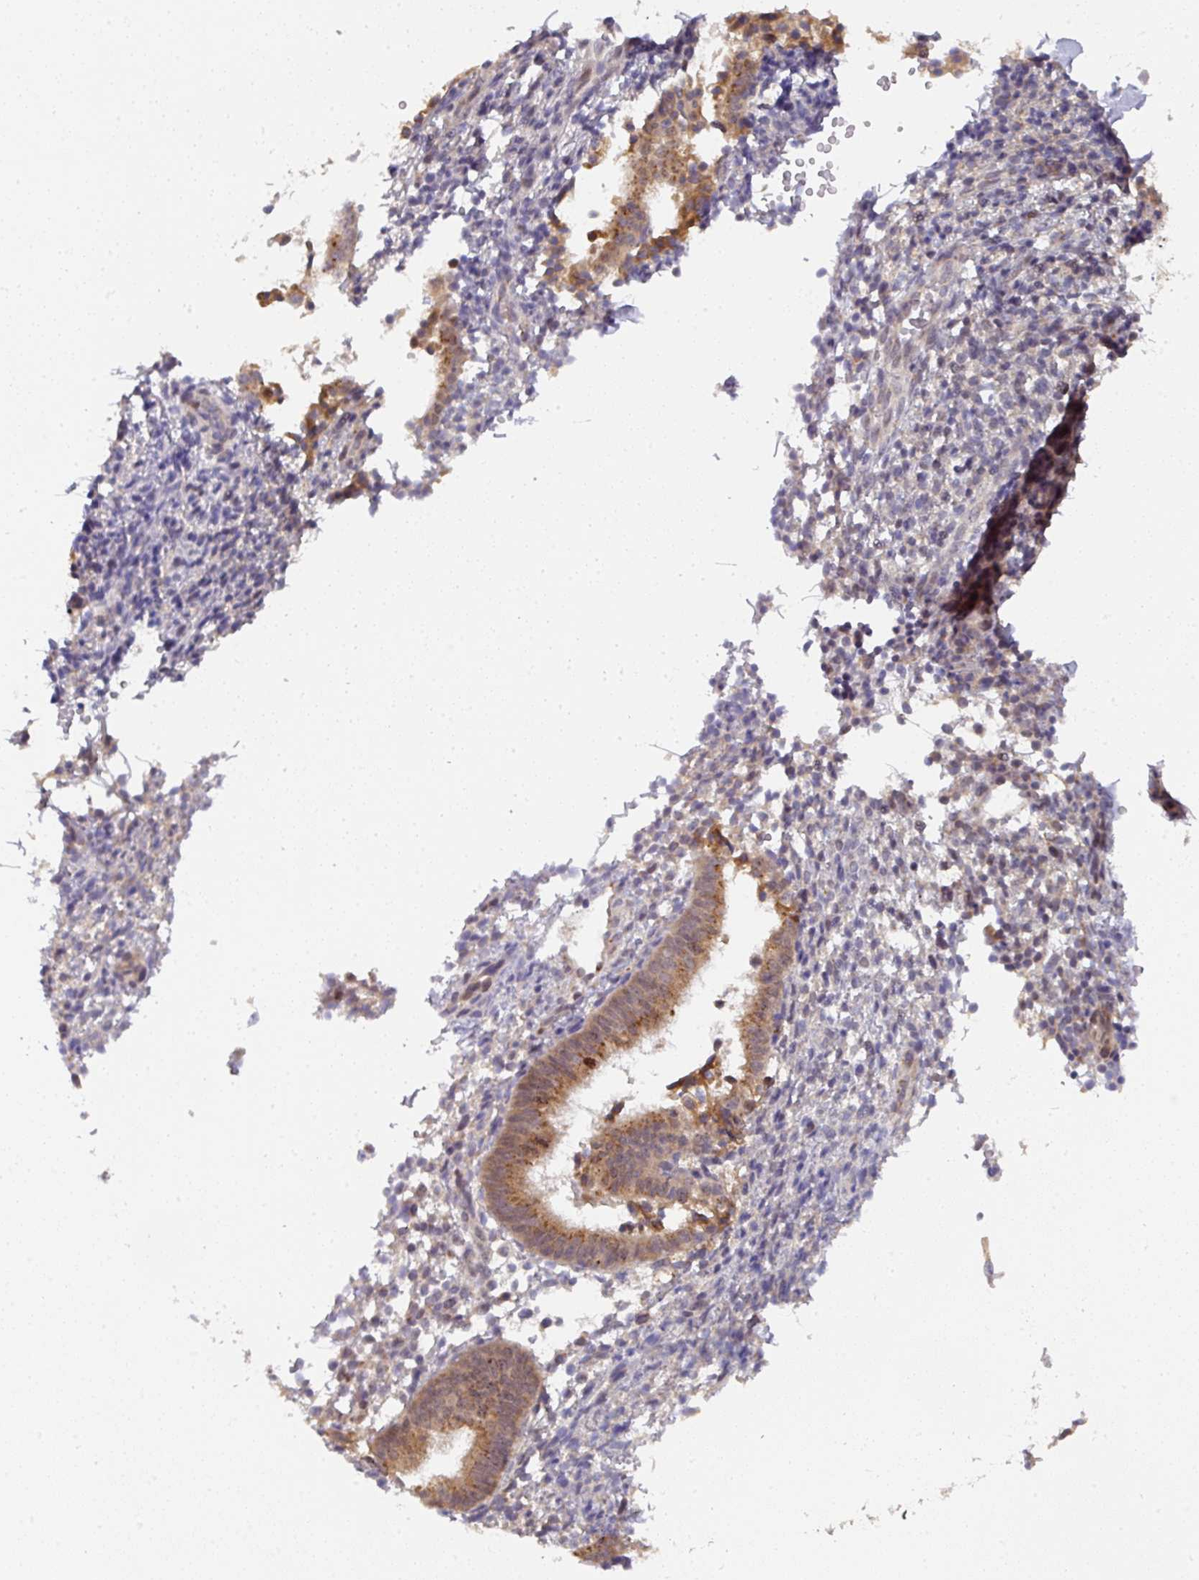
{"staining": {"intensity": "negative", "quantity": "none", "location": "none"}, "tissue": "endometrium", "cell_type": "Cells in endometrial stroma", "image_type": "normal", "snomed": [{"axis": "morphology", "description": "Normal tissue, NOS"}, {"axis": "topography", "description": "Endometrium"}], "caption": "There is no significant staining in cells in endometrial stroma of endometrium. (DAB (3,3'-diaminobenzidine) immunohistochemistry visualized using brightfield microscopy, high magnification).", "gene": "C18orf25", "patient": {"sex": "female", "age": 49}}